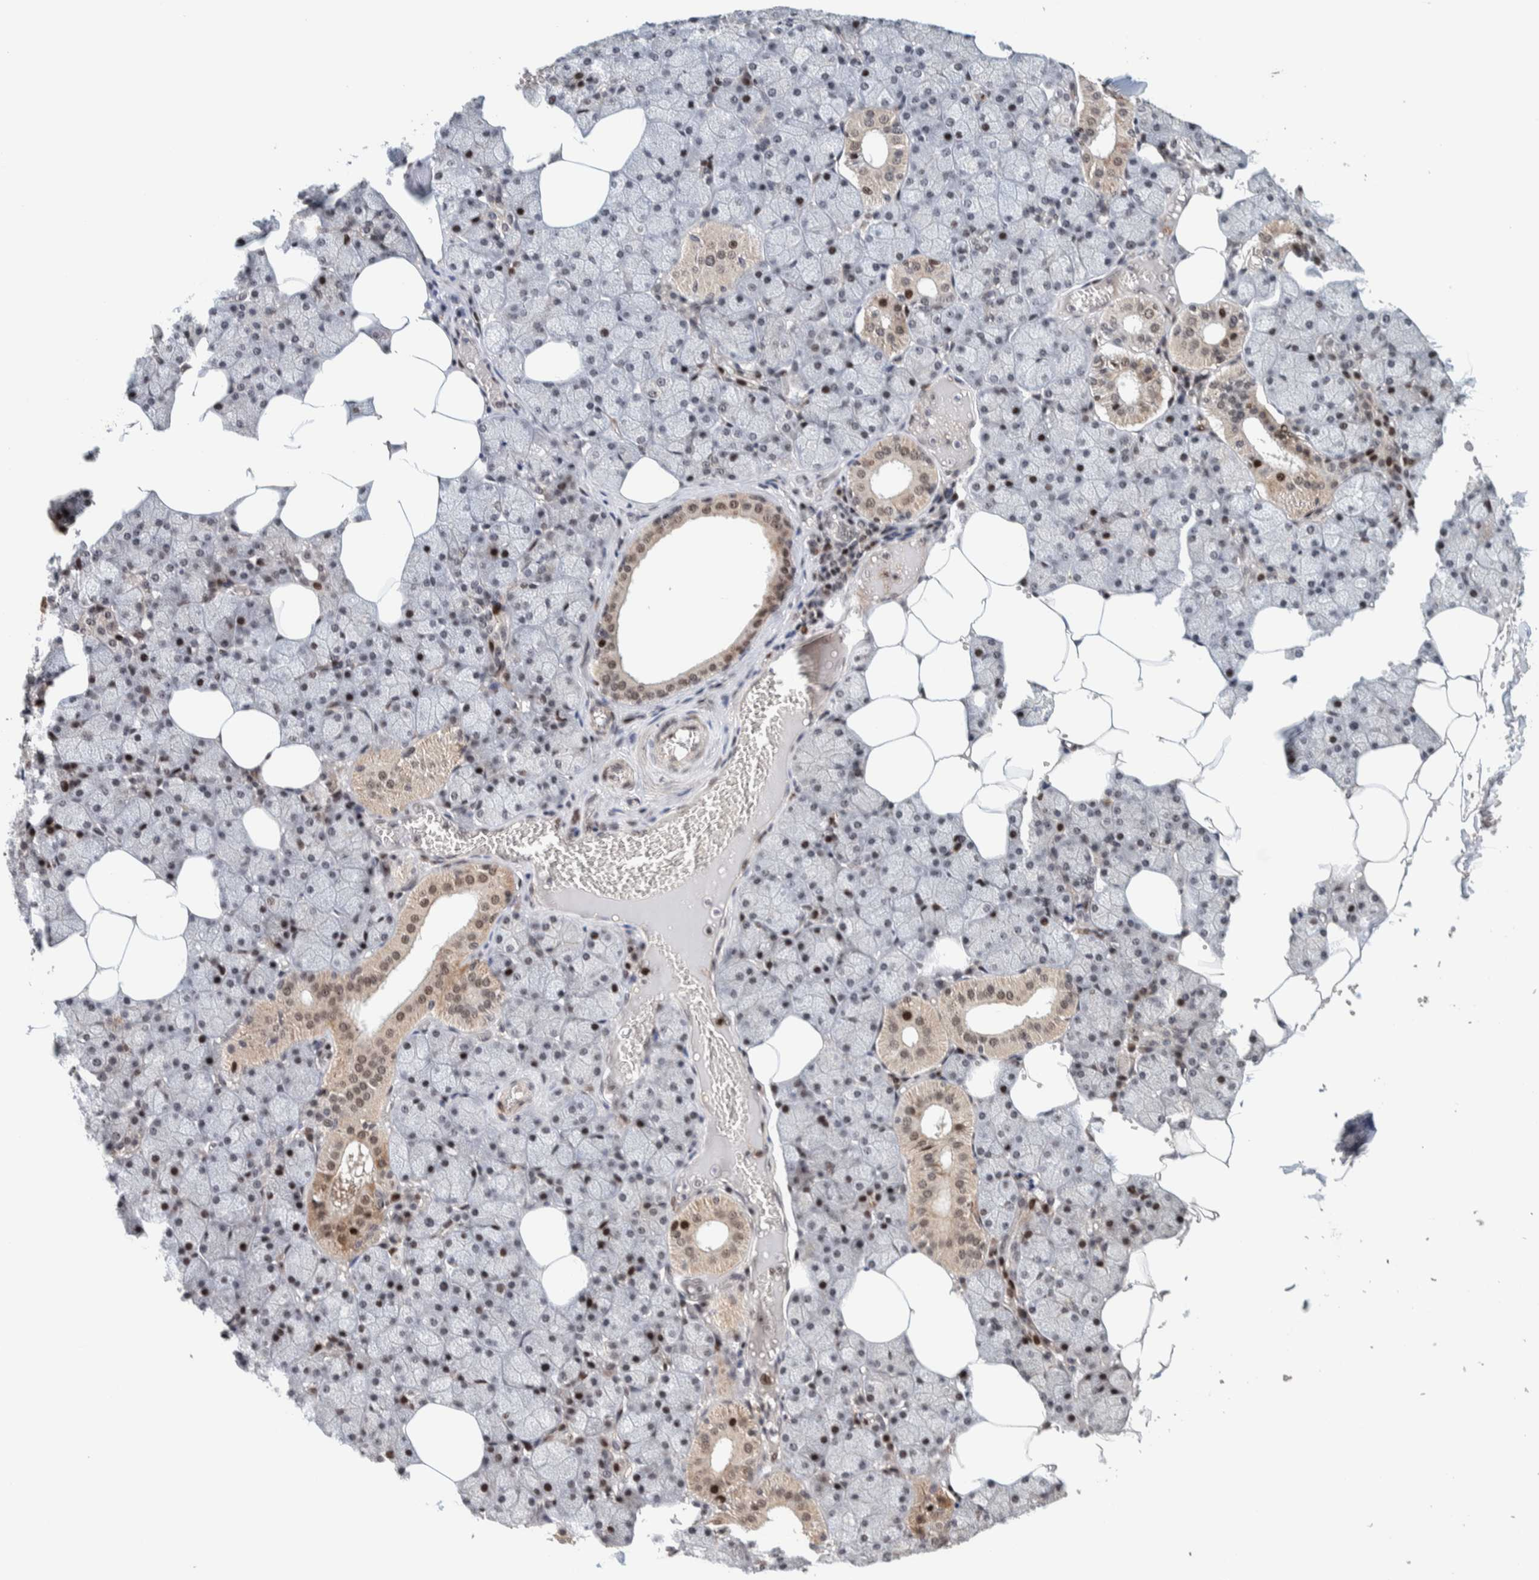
{"staining": {"intensity": "strong", "quantity": "25%-75%", "location": "cytoplasmic/membranous,nuclear"}, "tissue": "salivary gland", "cell_type": "Glandular cells", "image_type": "normal", "snomed": [{"axis": "morphology", "description": "Normal tissue, NOS"}, {"axis": "topography", "description": "Salivary gland"}], "caption": "The photomicrograph shows staining of normal salivary gland, revealing strong cytoplasmic/membranous,nuclear protein expression (brown color) within glandular cells.", "gene": "CHD4", "patient": {"sex": "male", "age": 62}}